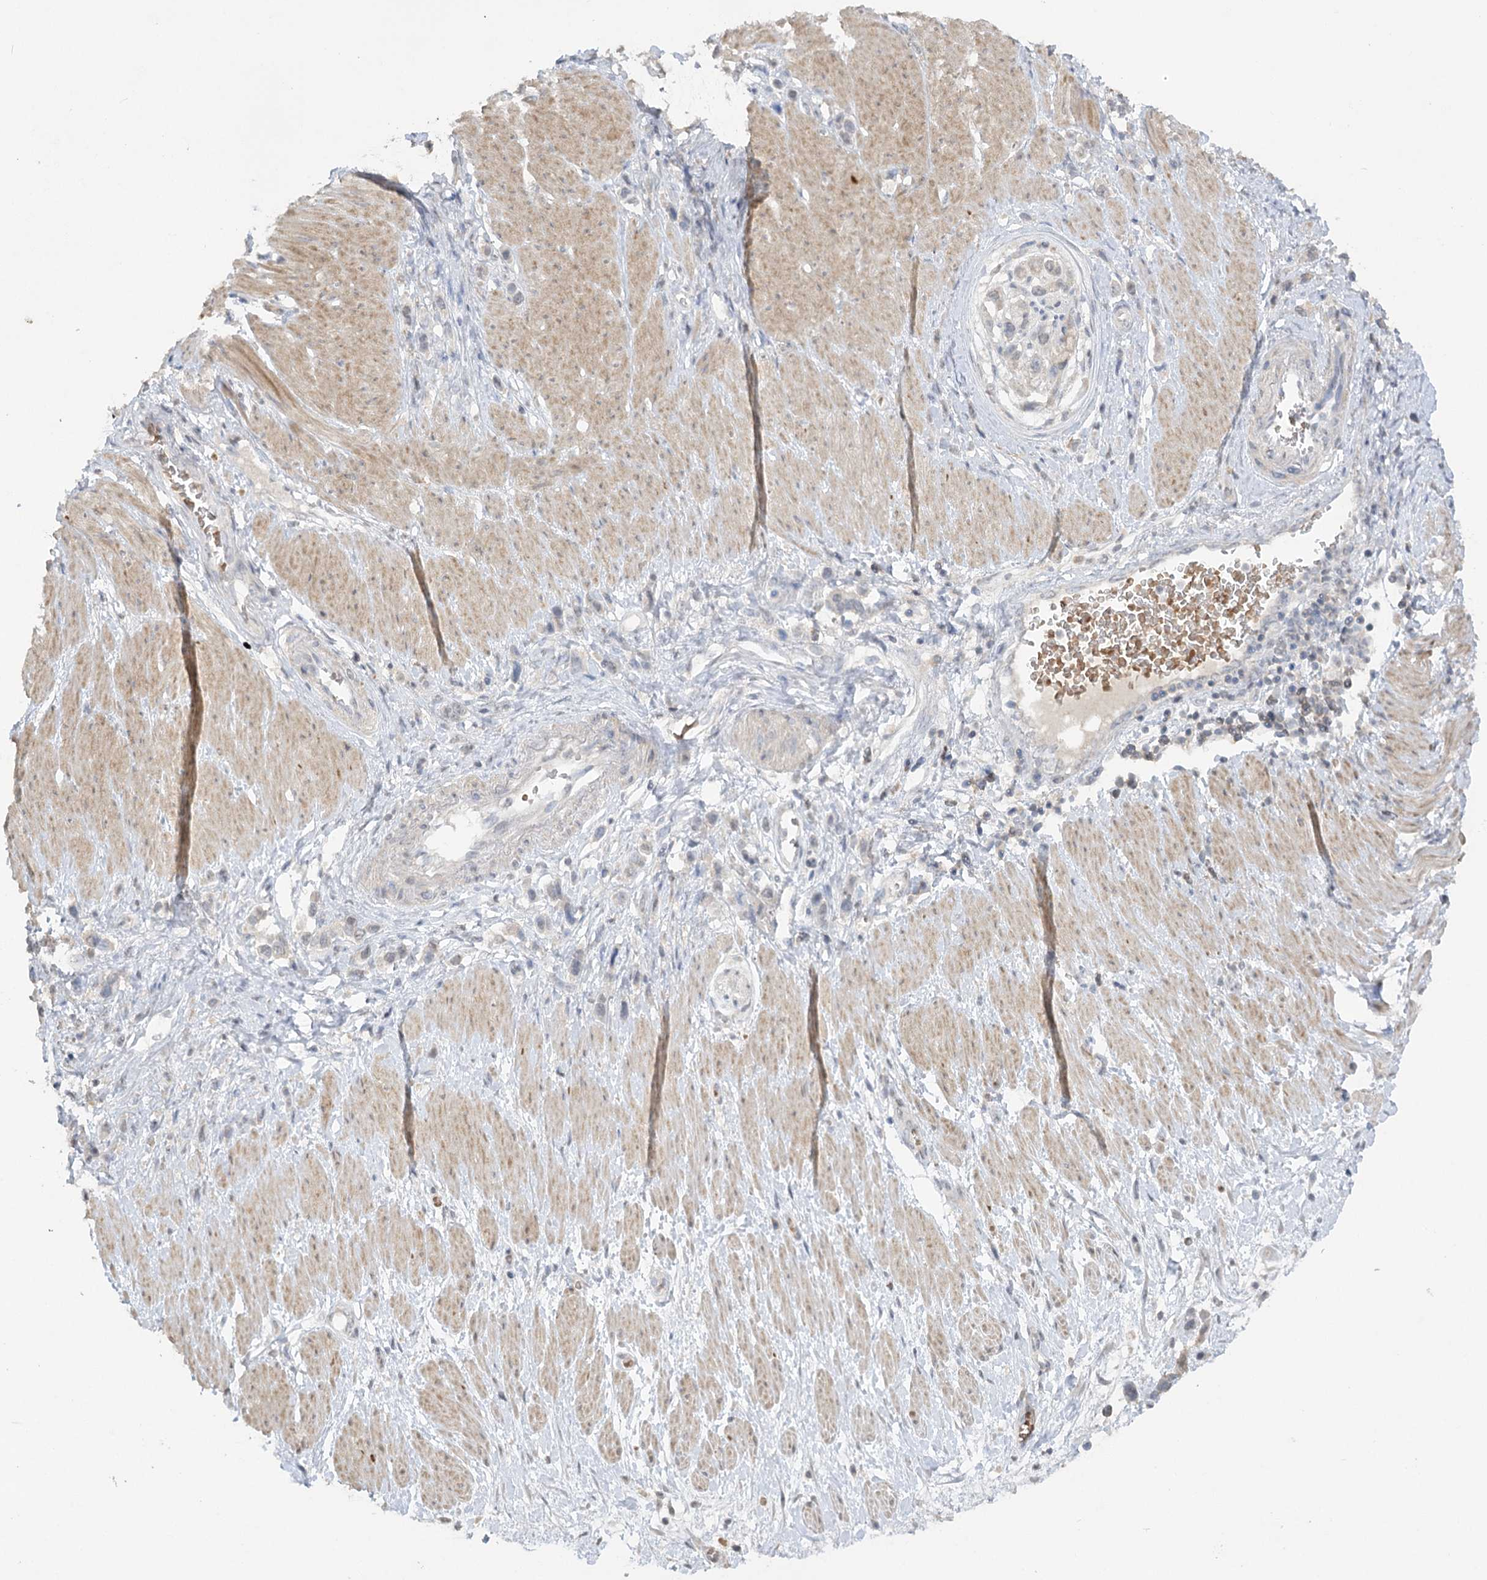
{"staining": {"intensity": "negative", "quantity": "none", "location": "none"}, "tissue": "stomach cancer", "cell_type": "Tumor cells", "image_type": "cancer", "snomed": [{"axis": "morphology", "description": "Normal tissue, NOS"}, {"axis": "morphology", "description": "Adenocarcinoma, NOS"}, {"axis": "topography", "description": "Stomach, upper"}, {"axis": "topography", "description": "Stomach"}], "caption": "Immunohistochemical staining of stomach cancer (adenocarcinoma) reveals no significant expression in tumor cells.", "gene": "TRAF3IP1", "patient": {"sex": "female", "age": 65}}